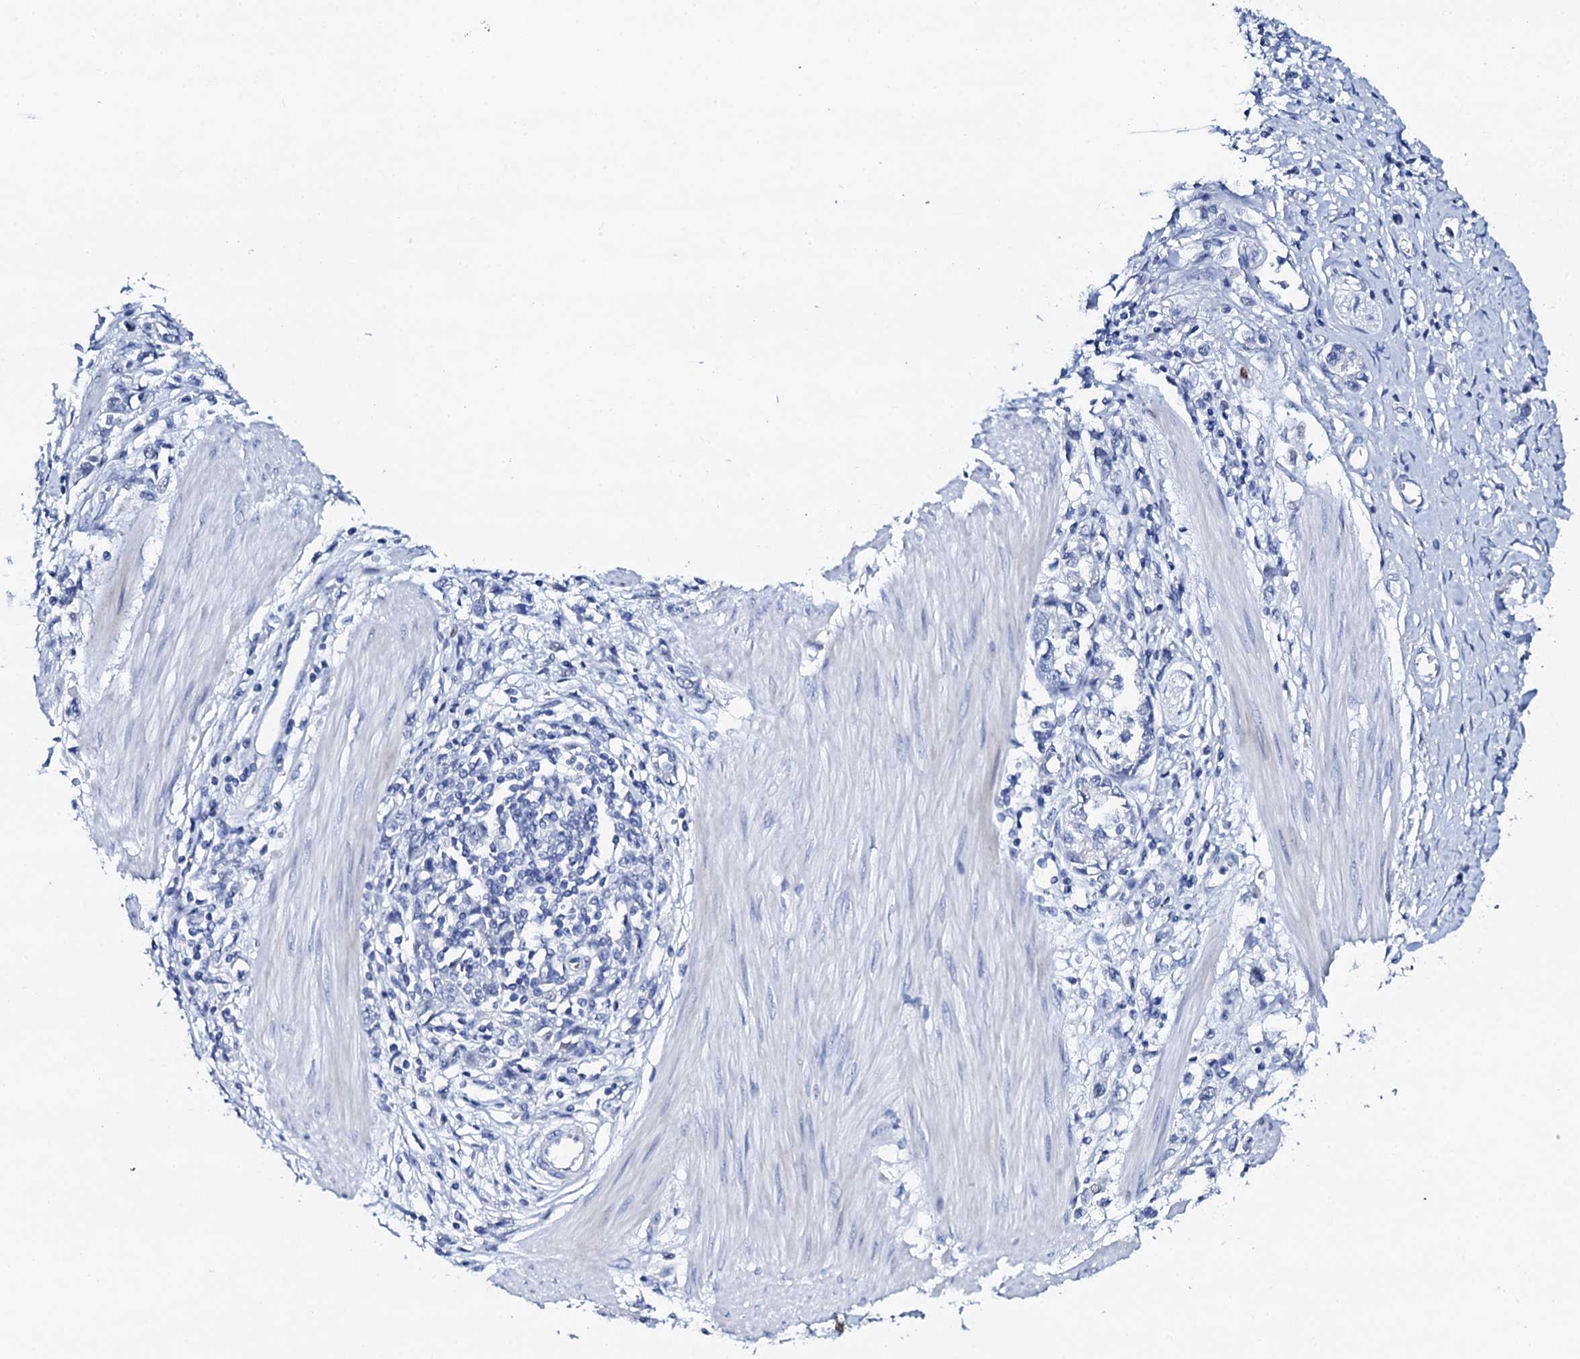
{"staining": {"intensity": "negative", "quantity": "none", "location": "none"}, "tissue": "stomach cancer", "cell_type": "Tumor cells", "image_type": "cancer", "snomed": [{"axis": "morphology", "description": "Adenocarcinoma, NOS"}, {"axis": "topography", "description": "Stomach"}], "caption": "Immunohistochemical staining of adenocarcinoma (stomach) exhibits no significant expression in tumor cells.", "gene": "NUDT13", "patient": {"sex": "female", "age": 76}}